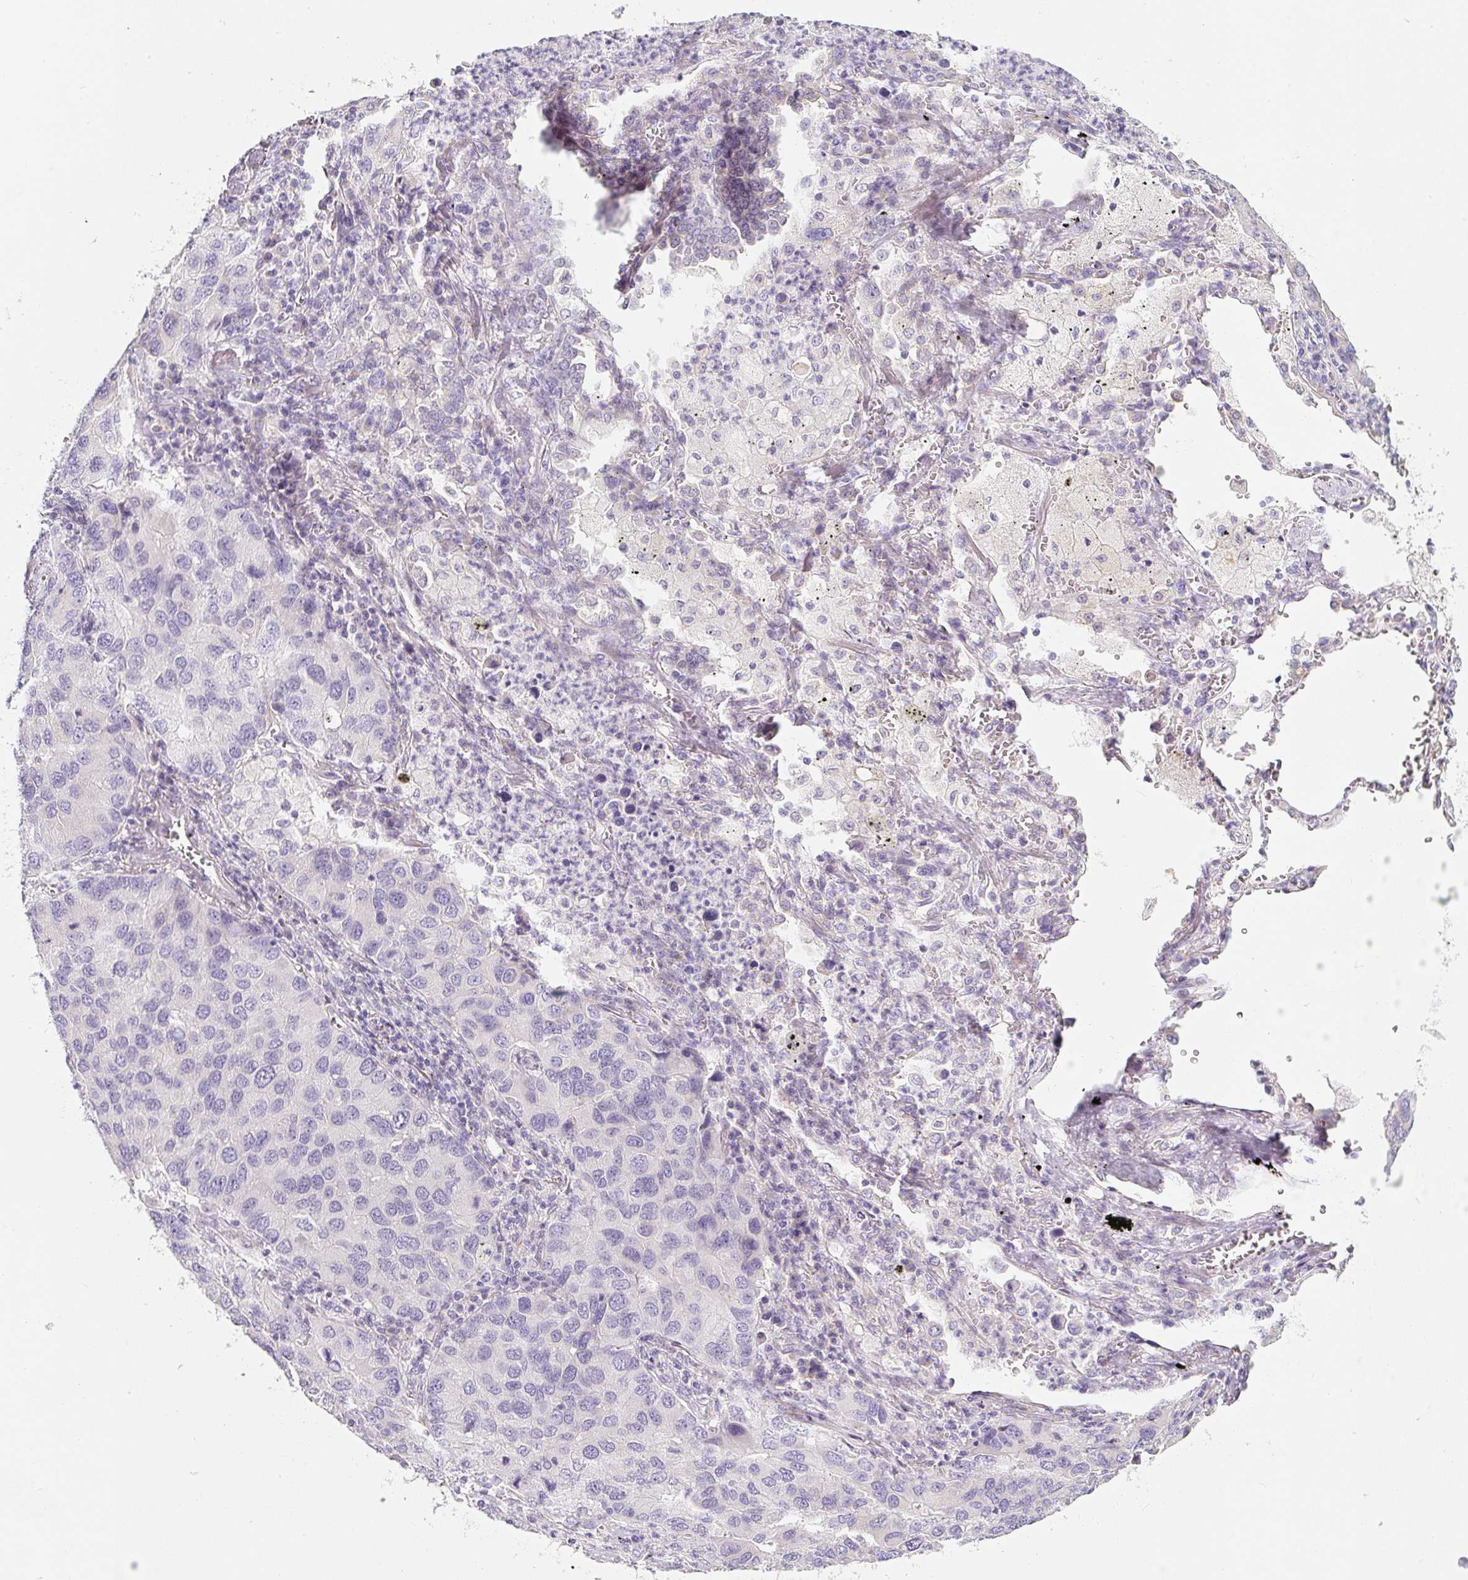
{"staining": {"intensity": "negative", "quantity": "none", "location": "none"}, "tissue": "lung cancer", "cell_type": "Tumor cells", "image_type": "cancer", "snomed": [{"axis": "morphology", "description": "Aneuploidy"}, {"axis": "morphology", "description": "Adenocarcinoma, NOS"}, {"axis": "topography", "description": "Lymph node"}, {"axis": "topography", "description": "Lung"}], "caption": "Micrograph shows no protein expression in tumor cells of lung adenocarcinoma tissue.", "gene": "PWWP3B", "patient": {"sex": "female", "age": 74}}